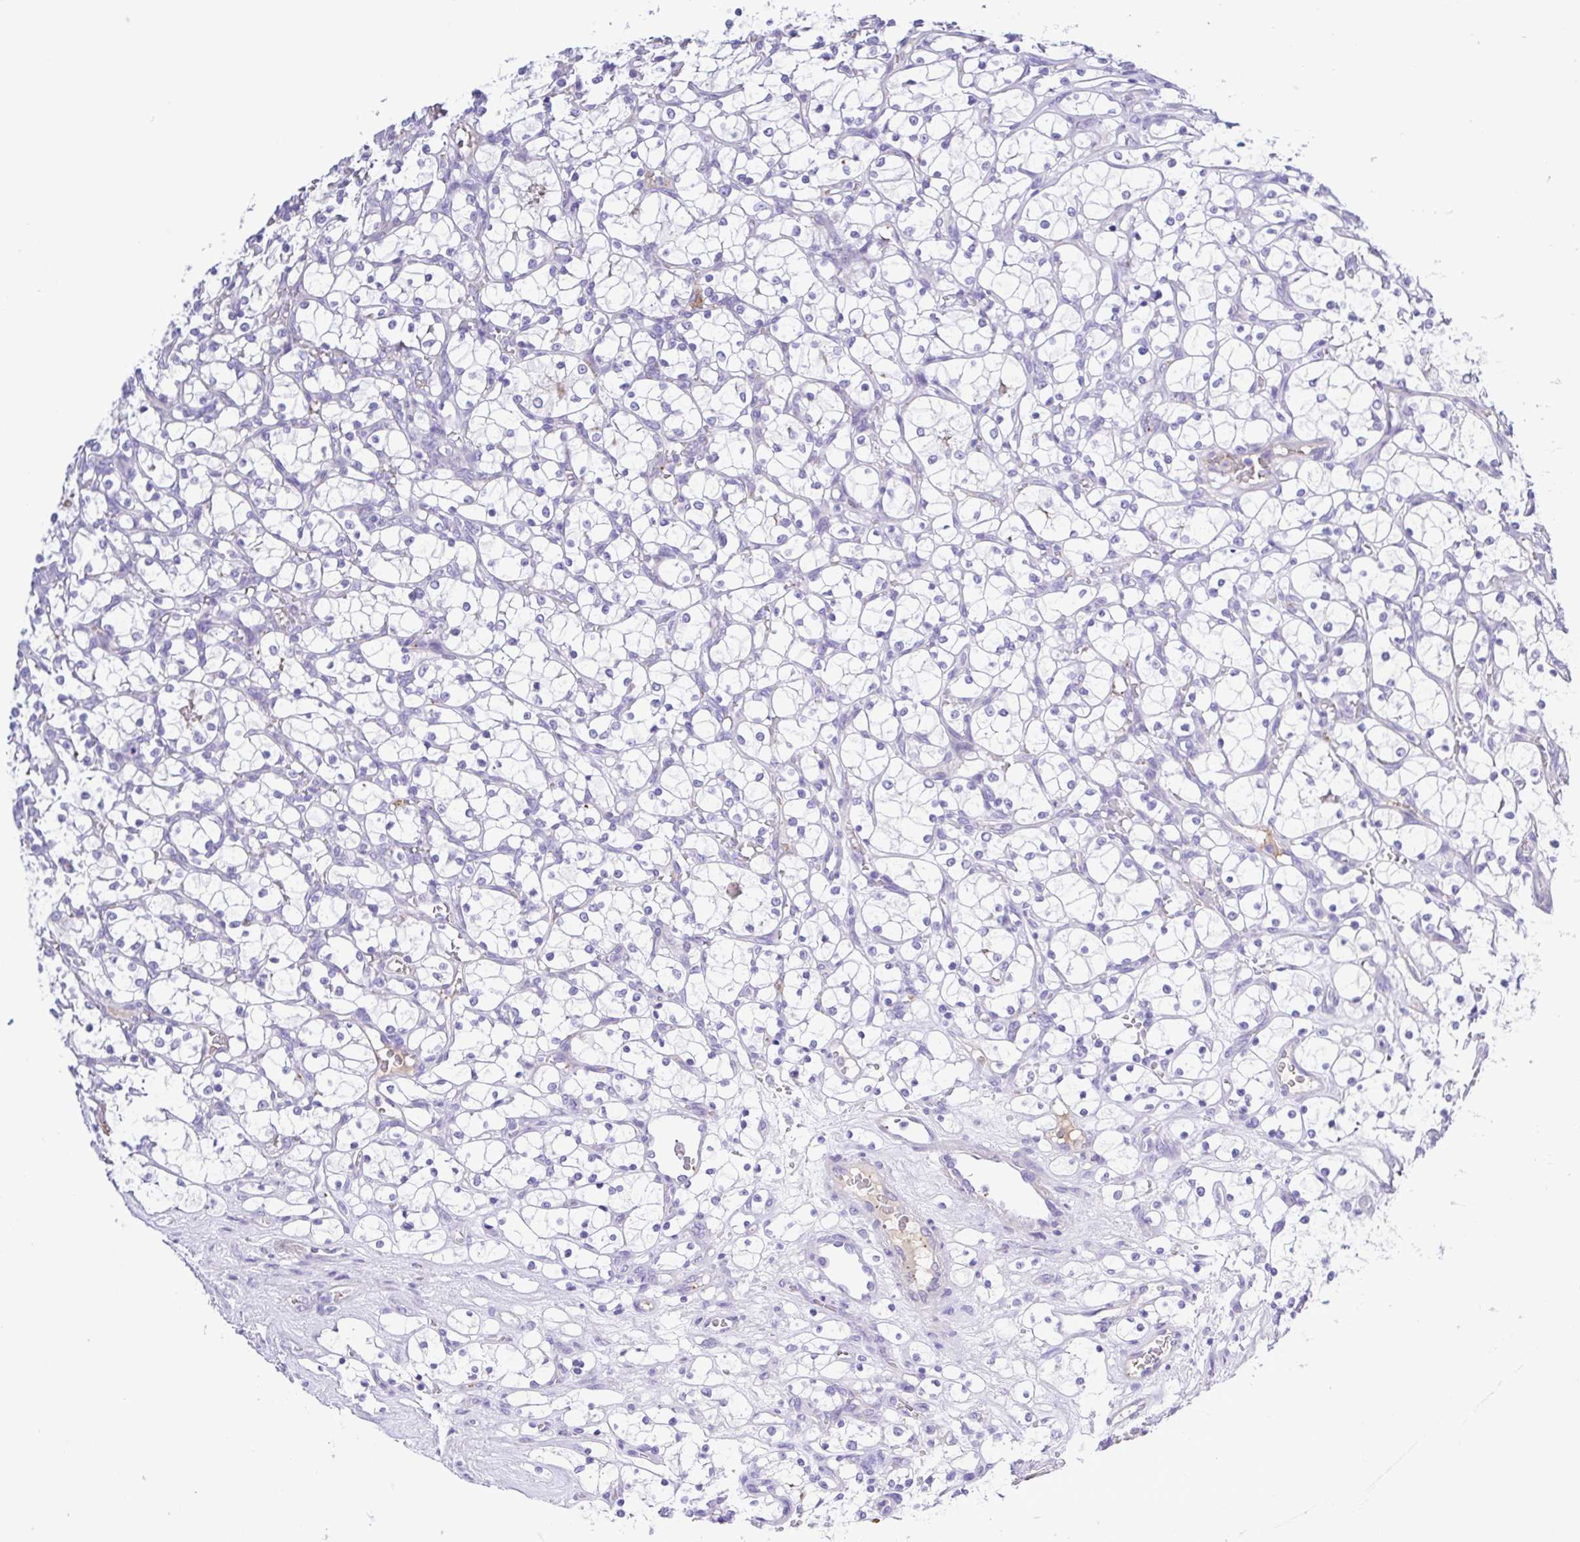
{"staining": {"intensity": "negative", "quantity": "none", "location": "none"}, "tissue": "renal cancer", "cell_type": "Tumor cells", "image_type": "cancer", "snomed": [{"axis": "morphology", "description": "Adenocarcinoma, NOS"}, {"axis": "topography", "description": "Kidney"}], "caption": "Tumor cells are negative for protein expression in human renal cancer. (DAB immunohistochemistry visualized using brightfield microscopy, high magnification).", "gene": "GABBR2", "patient": {"sex": "female", "age": 69}}